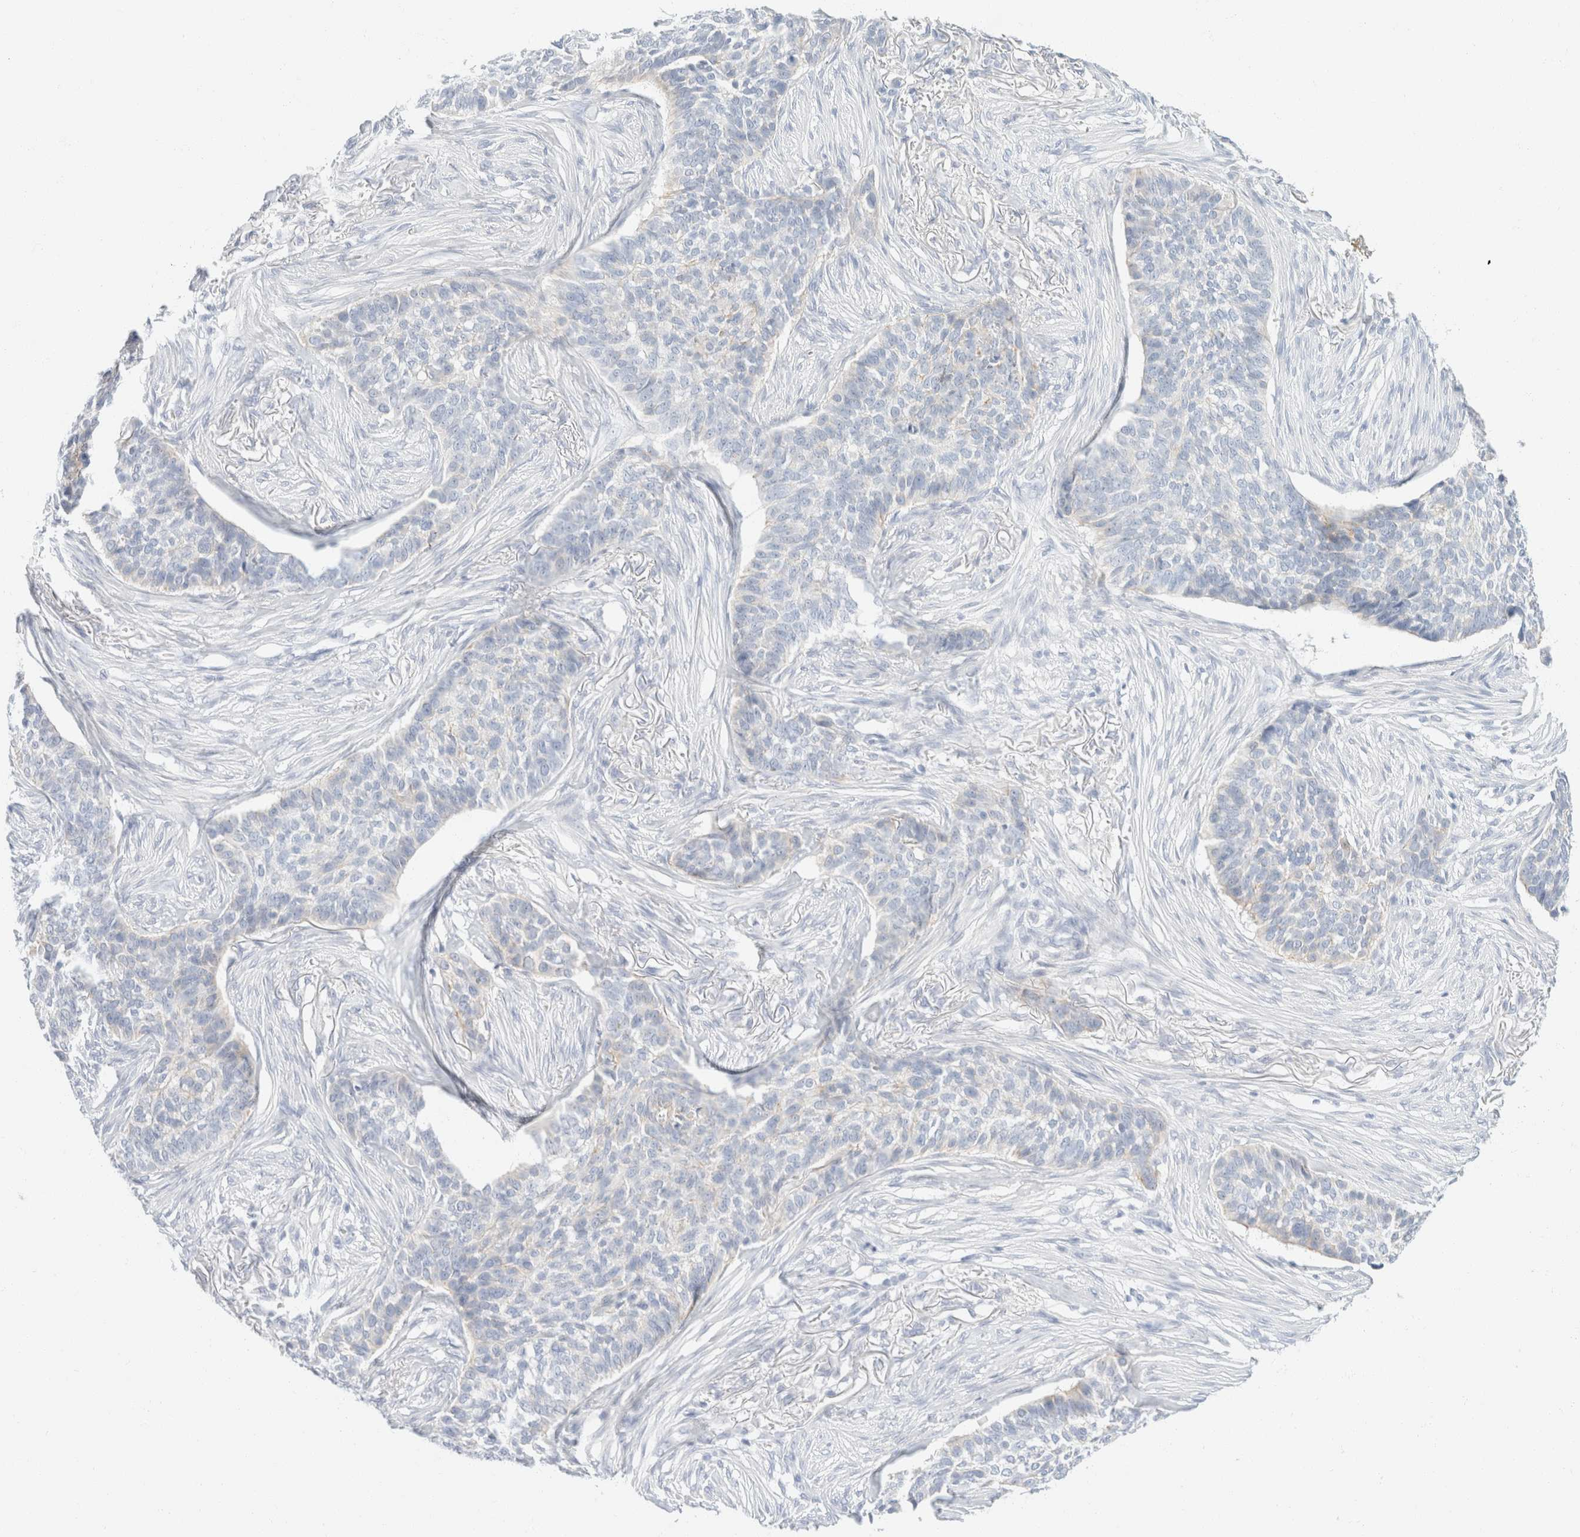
{"staining": {"intensity": "weak", "quantity": "<25%", "location": "cytoplasmic/membranous"}, "tissue": "skin cancer", "cell_type": "Tumor cells", "image_type": "cancer", "snomed": [{"axis": "morphology", "description": "Basal cell carcinoma"}, {"axis": "topography", "description": "Skin"}], "caption": "A micrograph of human basal cell carcinoma (skin) is negative for staining in tumor cells.", "gene": "KRT20", "patient": {"sex": "male", "age": 85}}